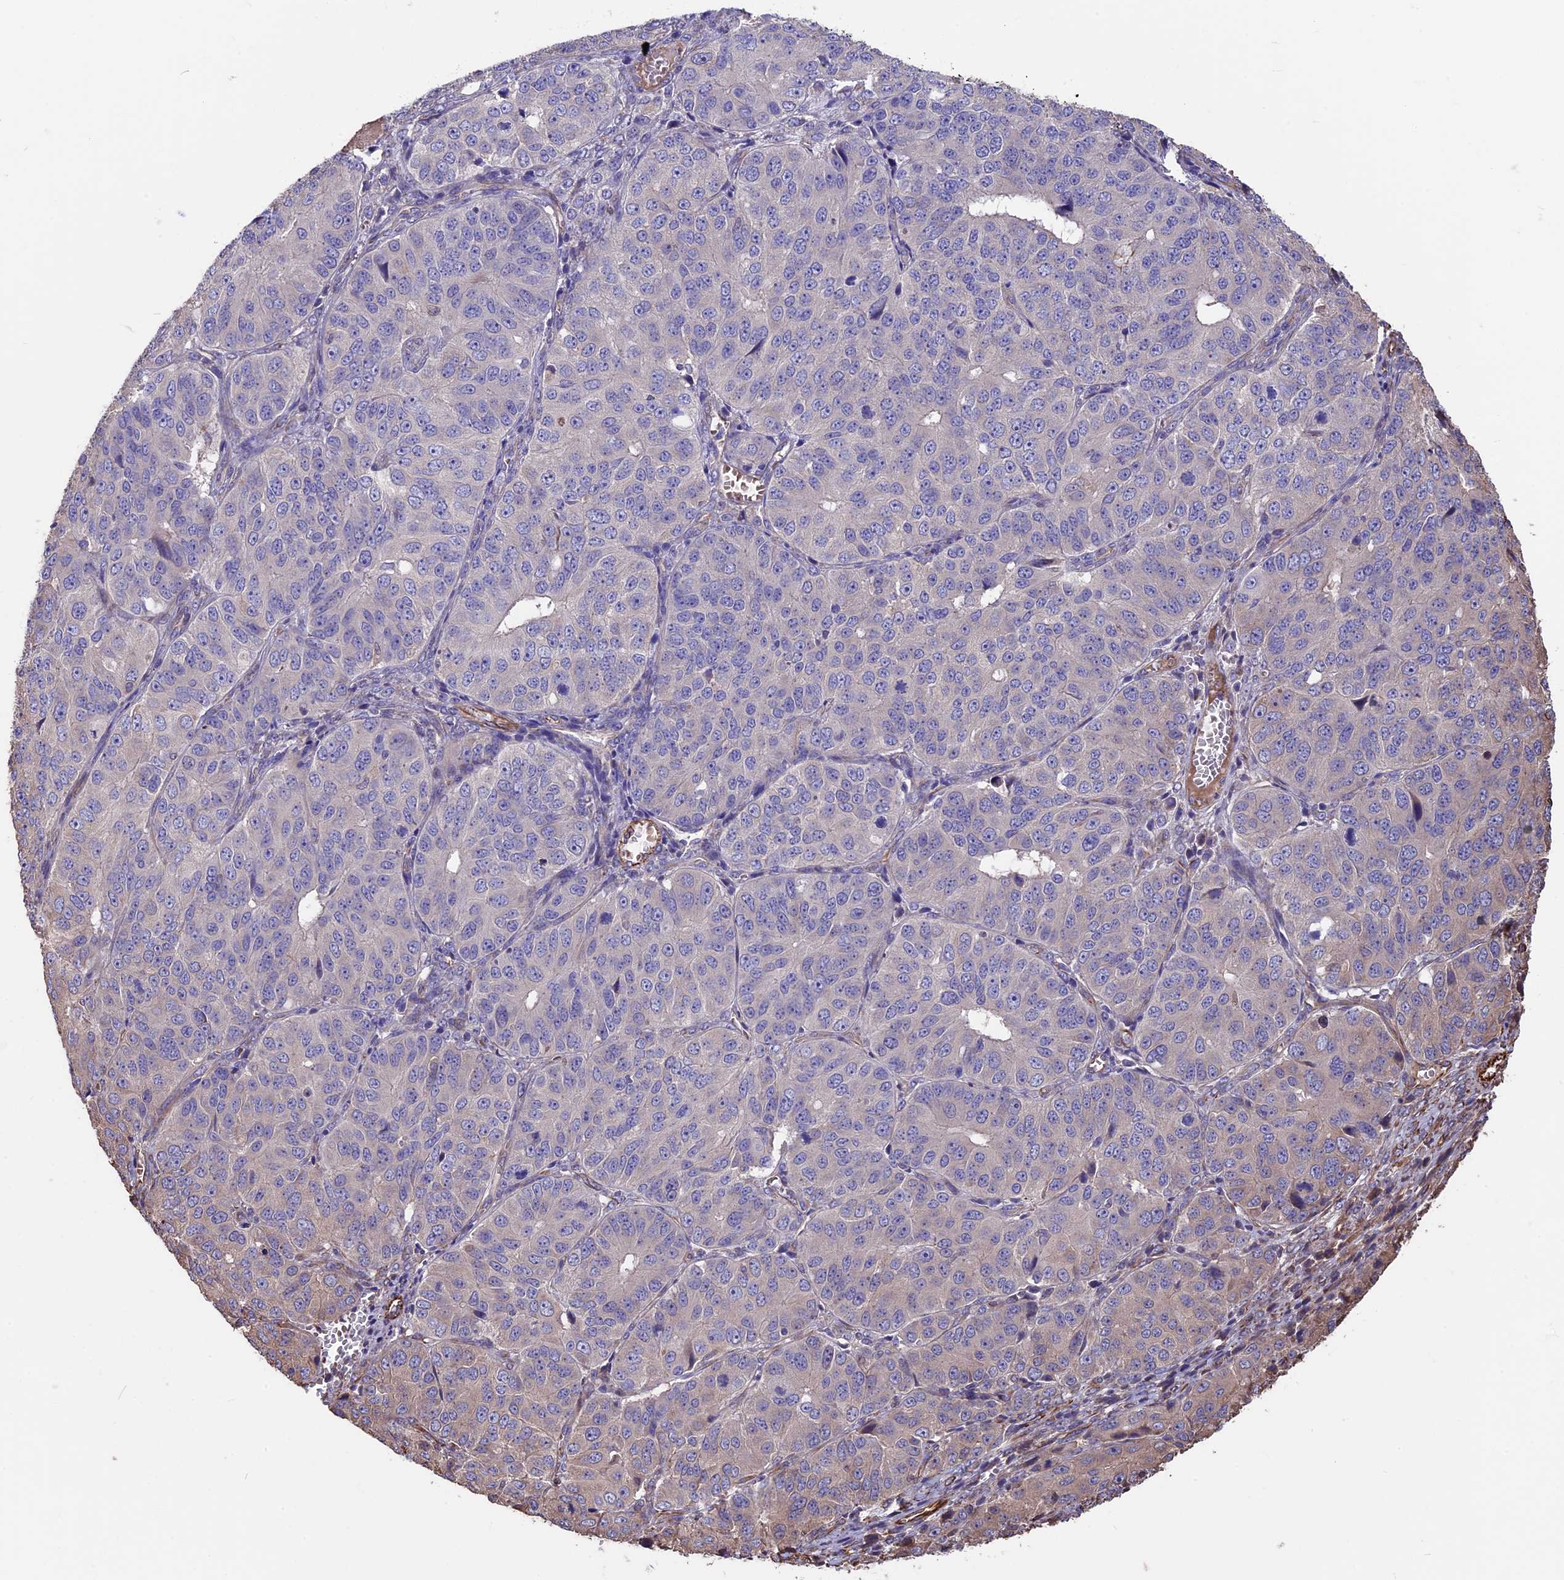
{"staining": {"intensity": "weak", "quantity": "<25%", "location": "cytoplasmic/membranous"}, "tissue": "ovarian cancer", "cell_type": "Tumor cells", "image_type": "cancer", "snomed": [{"axis": "morphology", "description": "Carcinoma, endometroid"}, {"axis": "topography", "description": "Ovary"}], "caption": "Human endometroid carcinoma (ovarian) stained for a protein using immunohistochemistry demonstrates no staining in tumor cells.", "gene": "SEH1L", "patient": {"sex": "female", "age": 51}}